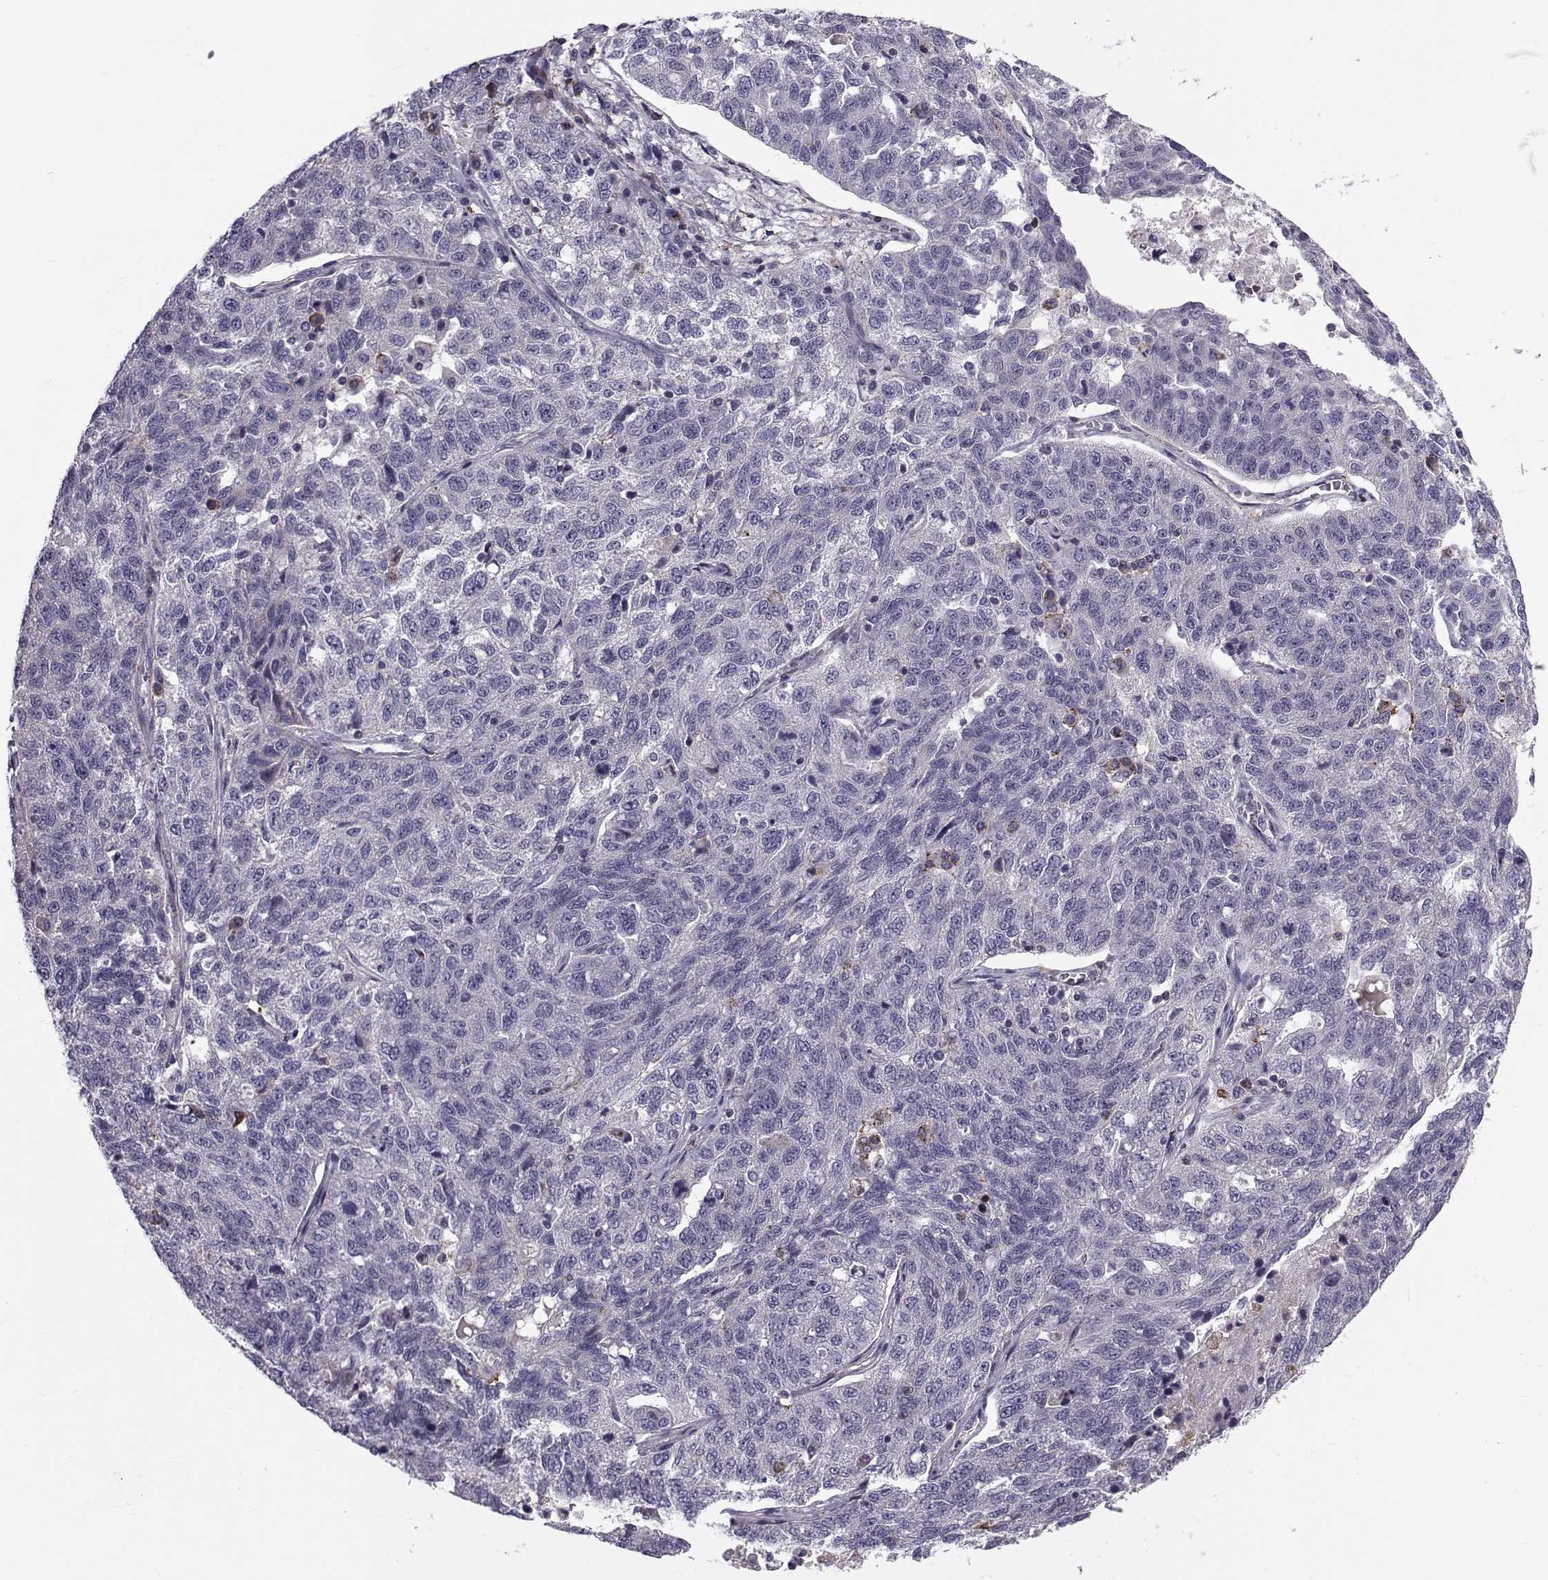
{"staining": {"intensity": "negative", "quantity": "none", "location": "none"}, "tissue": "ovarian cancer", "cell_type": "Tumor cells", "image_type": "cancer", "snomed": [{"axis": "morphology", "description": "Cystadenocarcinoma, serous, NOS"}, {"axis": "topography", "description": "Ovary"}], "caption": "IHC photomicrograph of neoplastic tissue: ovarian cancer stained with DAB (3,3'-diaminobenzidine) reveals no significant protein staining in tumor cells. (Brightfield microscopy of DAB (3,3'-diaminobenzidine) immunohistochemistry at high magnification).", "gene": "LRRC27", "patient": {"sex": "female", "age": 71}}